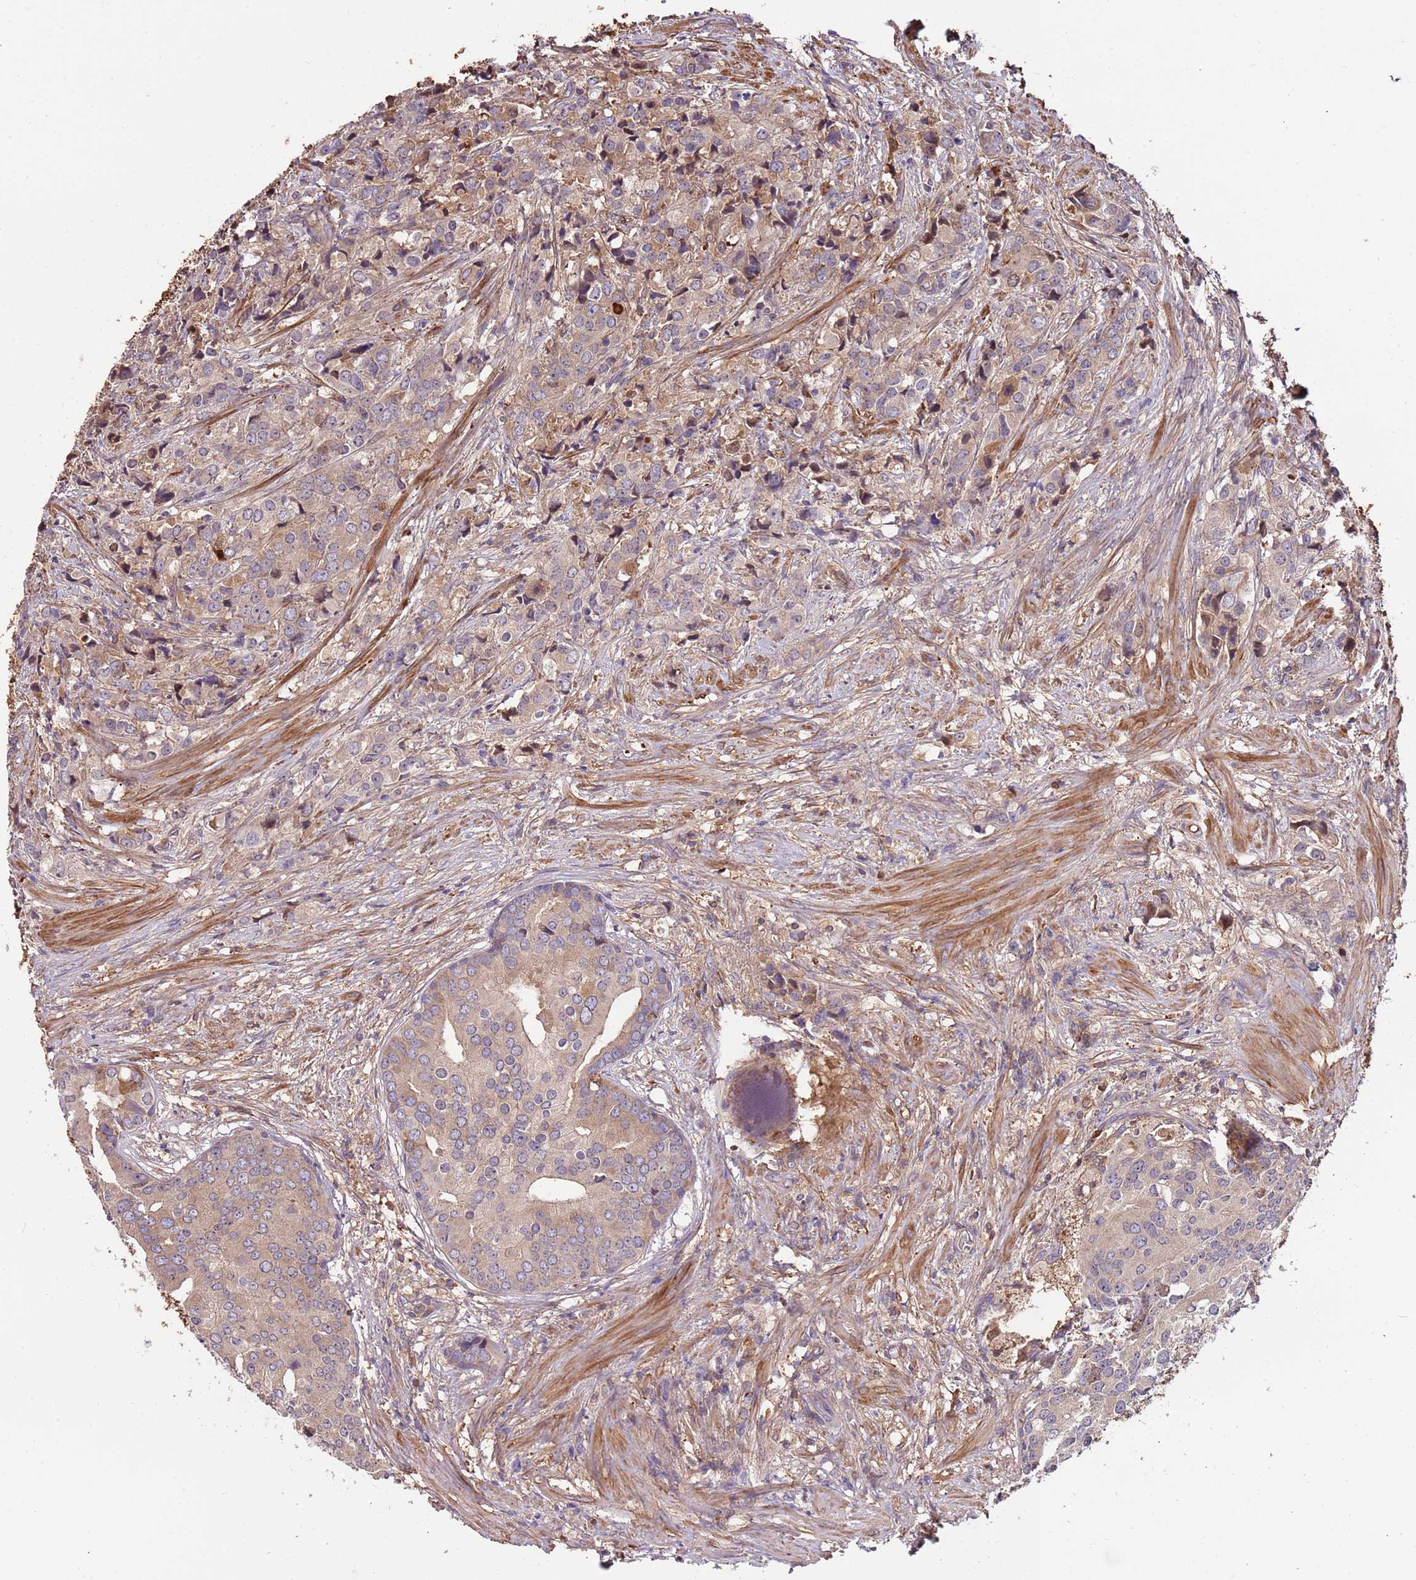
{"staining": {"intensity": "weak", "quantity": "<25%", "location": "cytoplasmic/membranous"}, "tissue": "prostate cancer", "cell_type": "Tumor cells", "image_type": "cancer", "snomed": [{"axis": "morphology", "description": "Adenocarcinoma, High grade"}, {"axis": "topography", "description": "Prostate"}], "caption": "An immunohistochemistry image of prostate high-grade adenocarcinoma is shown. There is no staining in tumor cells of prostate high-grade adenocarcinoma. Brightfield microscopy of IHC stained with DAB (brown) and hematoxylin (blue), captured at high magnification.", "gene": "DENR", "patient": {"sex": "male", "age": 62}}